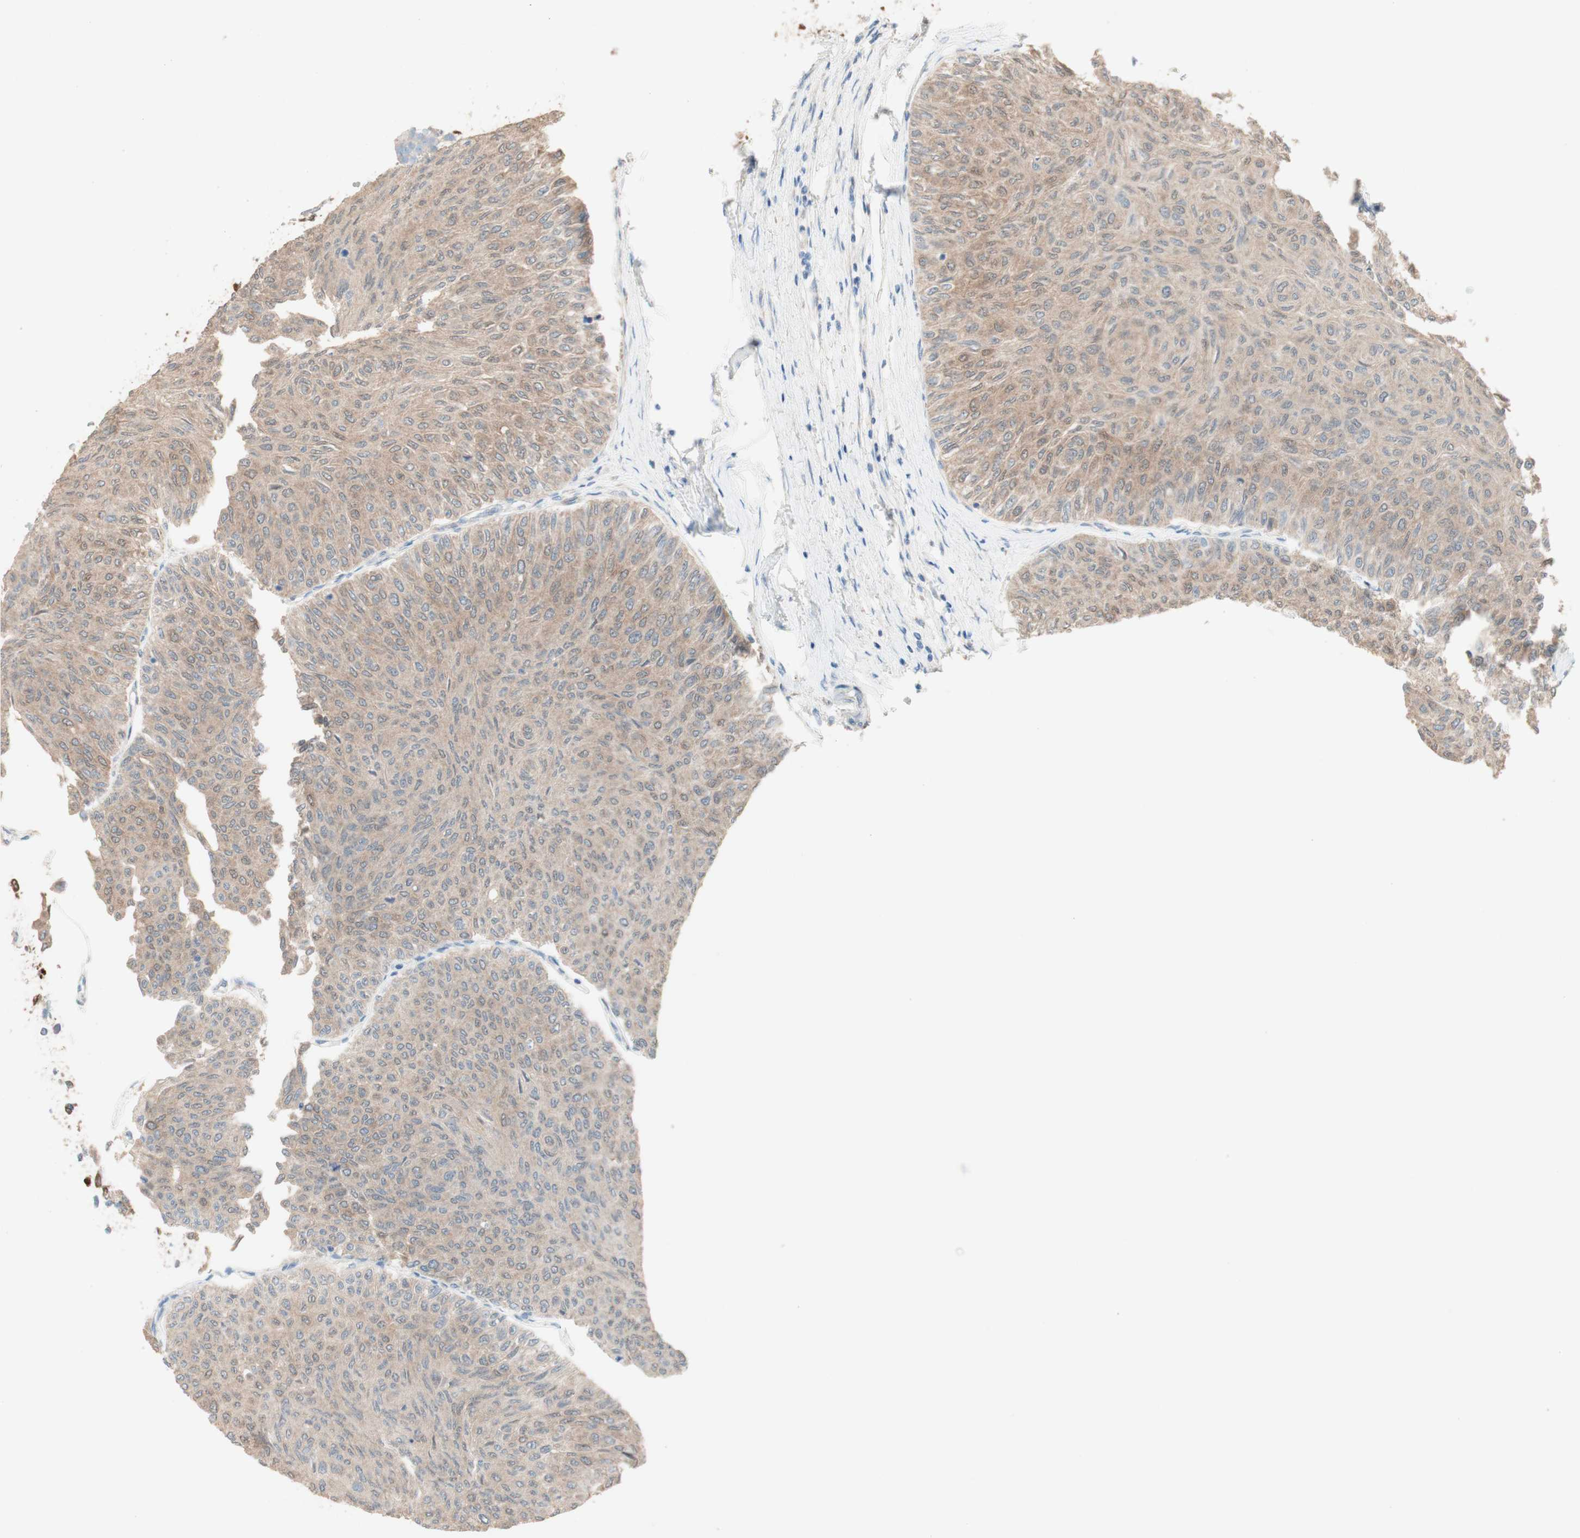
{"staining": {"intensity": "weak", "quantity": ">75%", "location": "cytoplasmic/membranous"}, "tissue": "urothelial cancer", "cell_type": "Tumor cells", "image_type": "cancer", "snomed": [{"axis": "morphology", "description": "Urothelial carcinoma, Low grade"}, {"axis": "topography", "description": "Urinary bladder"}], "caption": "Immunohistochemistry (DAB) staining of human urothelial cancer displays weak cytoplasmic/membranous protein staining in about >75% of tumor cells.", "gene": "COMT", "patient": {"sex": "male", "age": 78}}